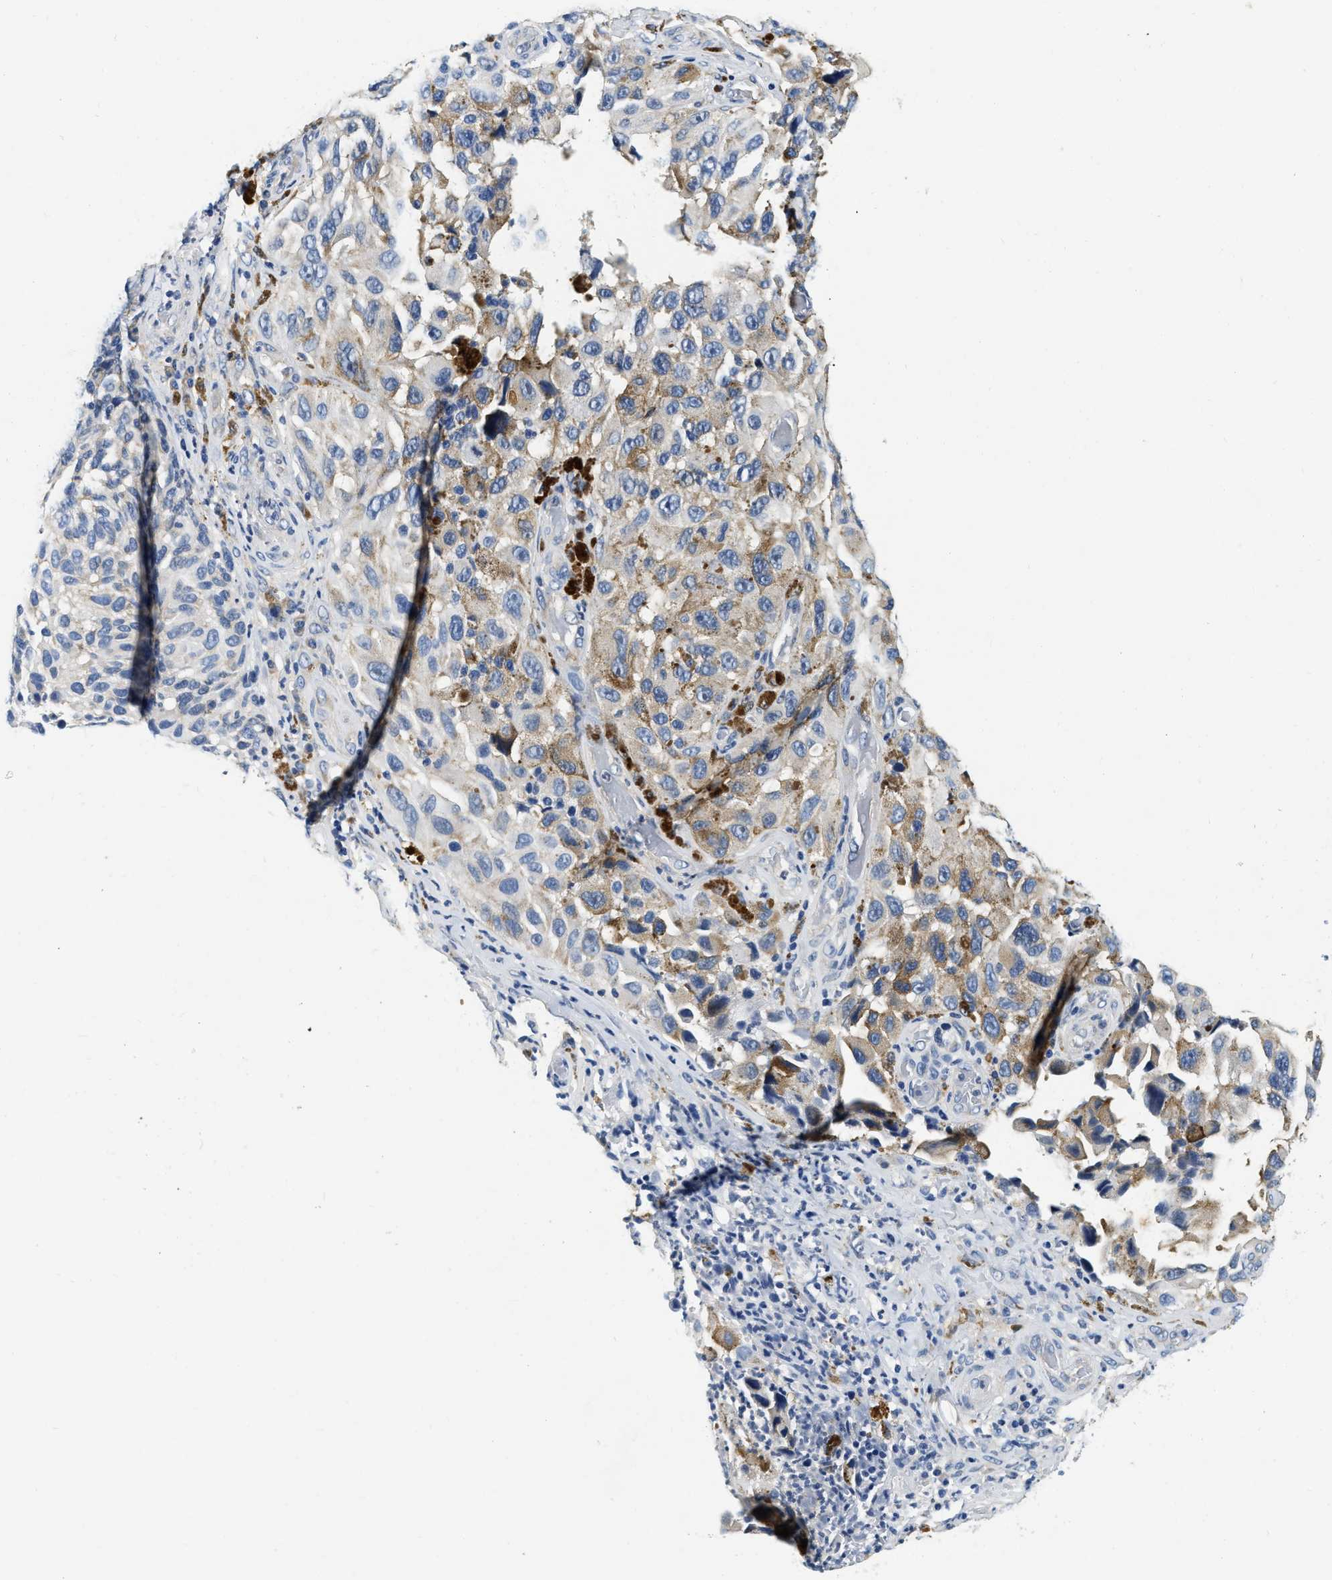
{"staining": {"intensity": "weak", "quantity": ">75%", "location": "cytoplasmic/membranous"}, "tissue": "melanoma", "cell_type": "Tumor cells", "image_type": "cancer", "snomed": [{"axis": "morphology", "description": "Malignant melanoma, NOS"}, {"axis": "topography", "description": "Skin"}], "caption": "An image of human melanoma stained for a protein displays weak cytoplasmic/membranous brown staining in tumor cells.", "gene": "EIF2AK2", "patient": {"sex": "female", "age": 73}}